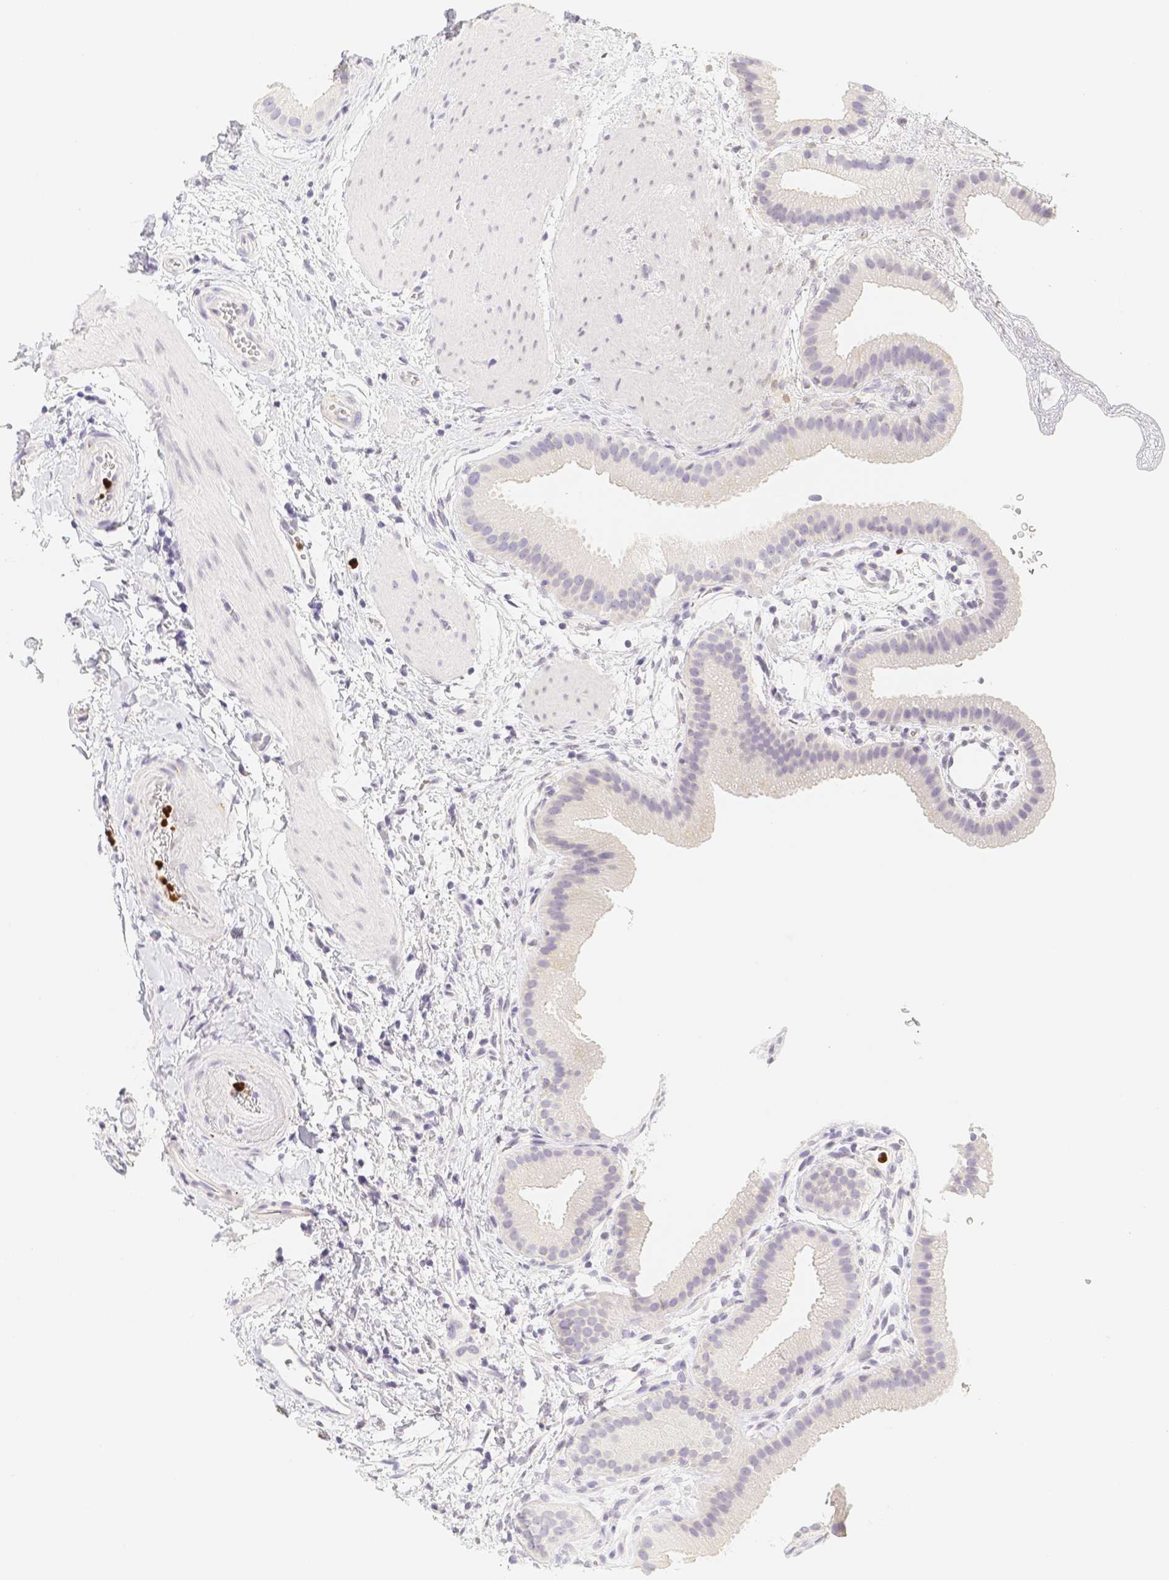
{"staining": {"intensity": "negative", "quantity": "none", "location": "none"}, "tissue": "gallbladder", "cell_type": "Glandular cells", "image_type": "normal", "snomed": [{"axis": "morphology", "description": "Normal tissue, NOS"}, {"axis": "topography", "description": "Gallbladder"}], "caption": "IHC of unremarkable gallbladder shows no expression in glandular cells. The staining was performed using DAB to visualize the protein expression in brown, while the nuclei were stained in blue with hematoxylin (Magnification: 20x).", "gene": "PADI4", "patient": {"sex": "female", "age": 64}}